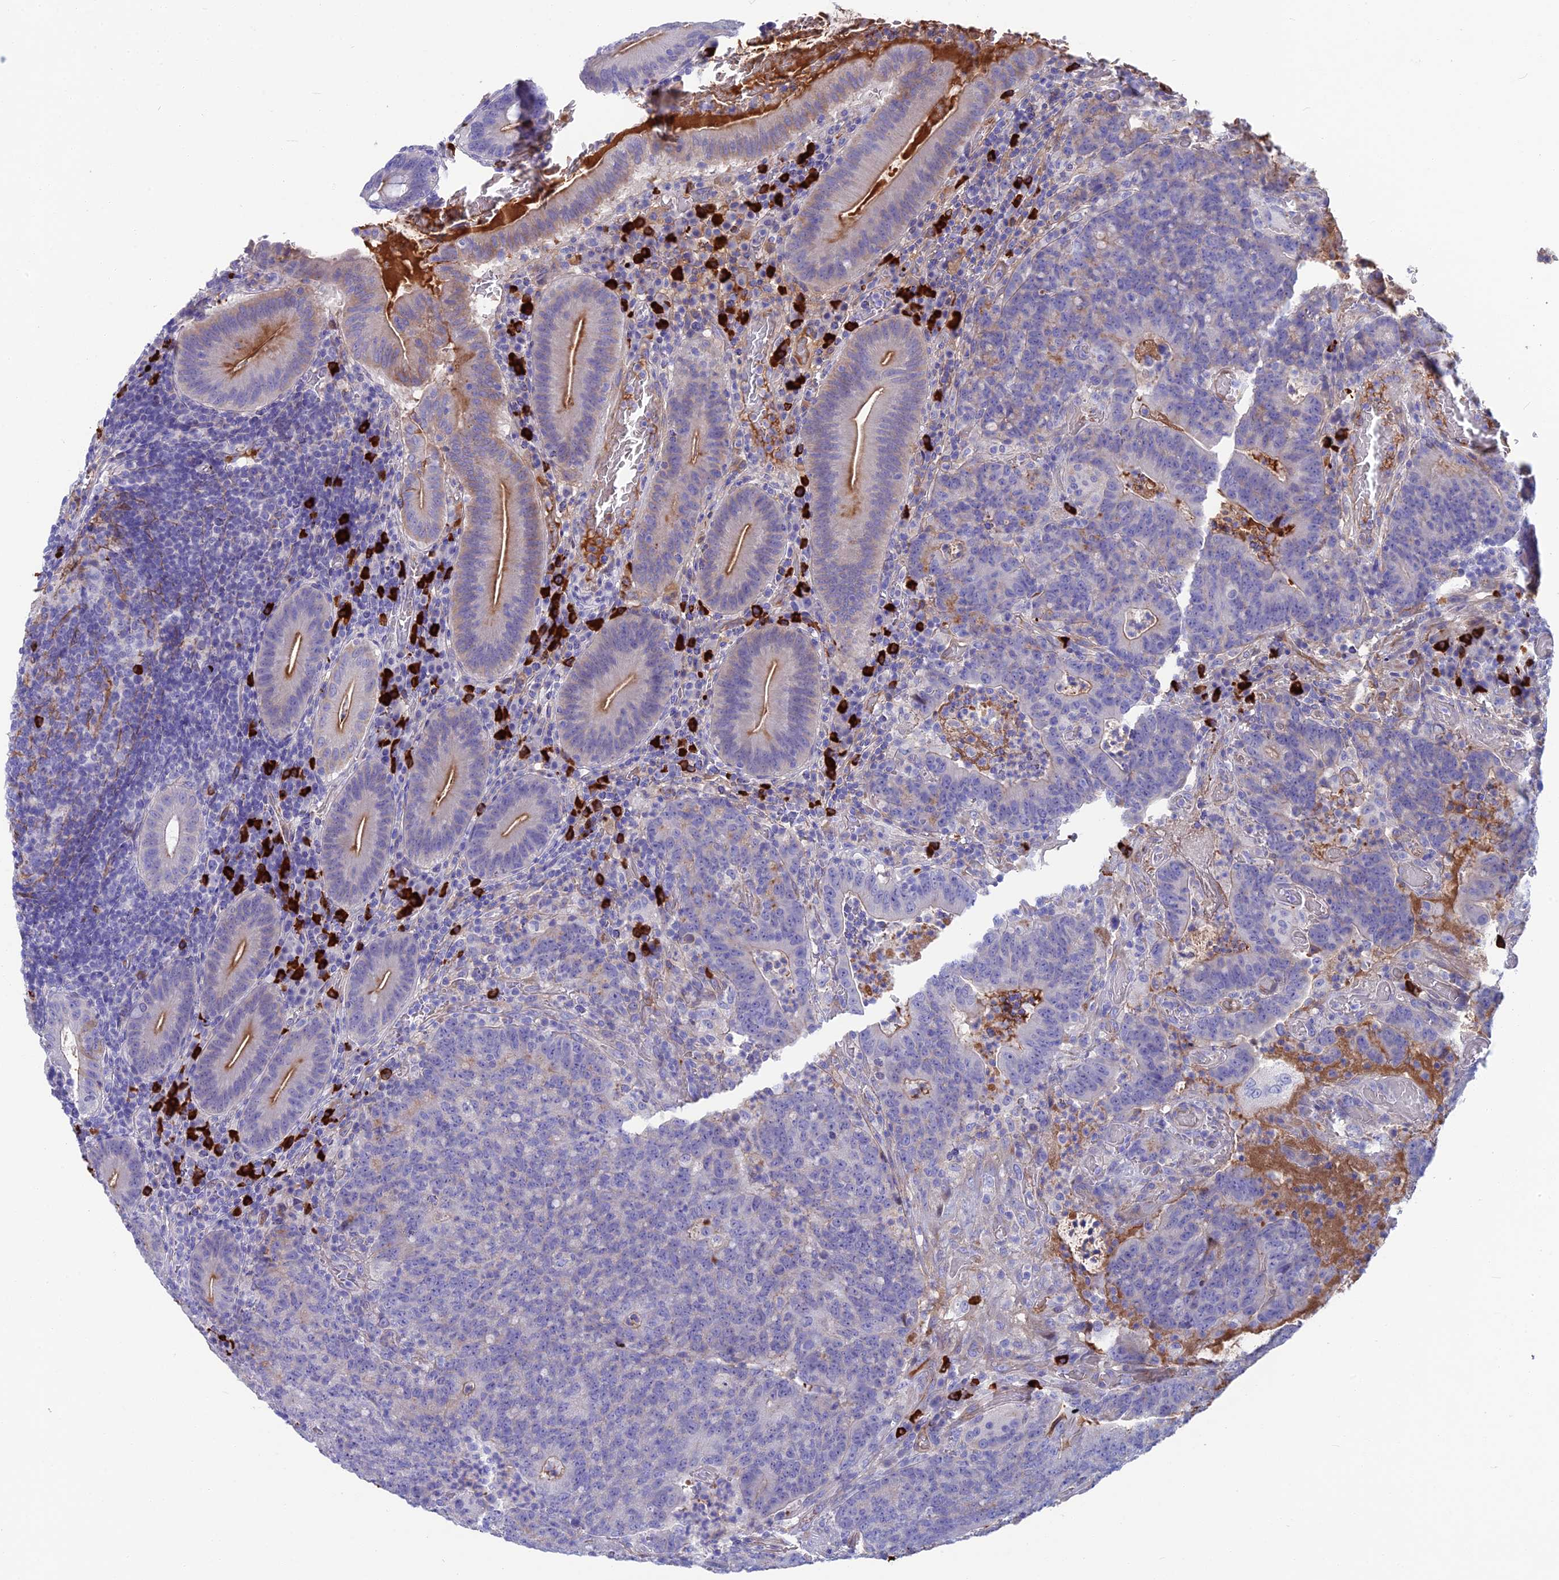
{"staining": {"intensity": "moderate", "quantity": "25%-75%", "location": "cytoplasmic/membranous"}, "tissue": "colorectal cancer", "cell_type": "Tumor cells", "image_type": "cancer", "snomed": [{"axis": "morphology", "description": "Normal tissue, NOS"}, {"axis": "morphology", "description": "Adenocarcinoma, NOS"}, {"axis": "topography", "description": "Colon"}], "caption": "Immunohistochemical staining of colorectal cancer displays moderate cytoplasmic/membranous protein positivity in about 25%-75% of tumor cells.", "gene": "SNAP91", "patient": {"sex": "female", "age": 75}}